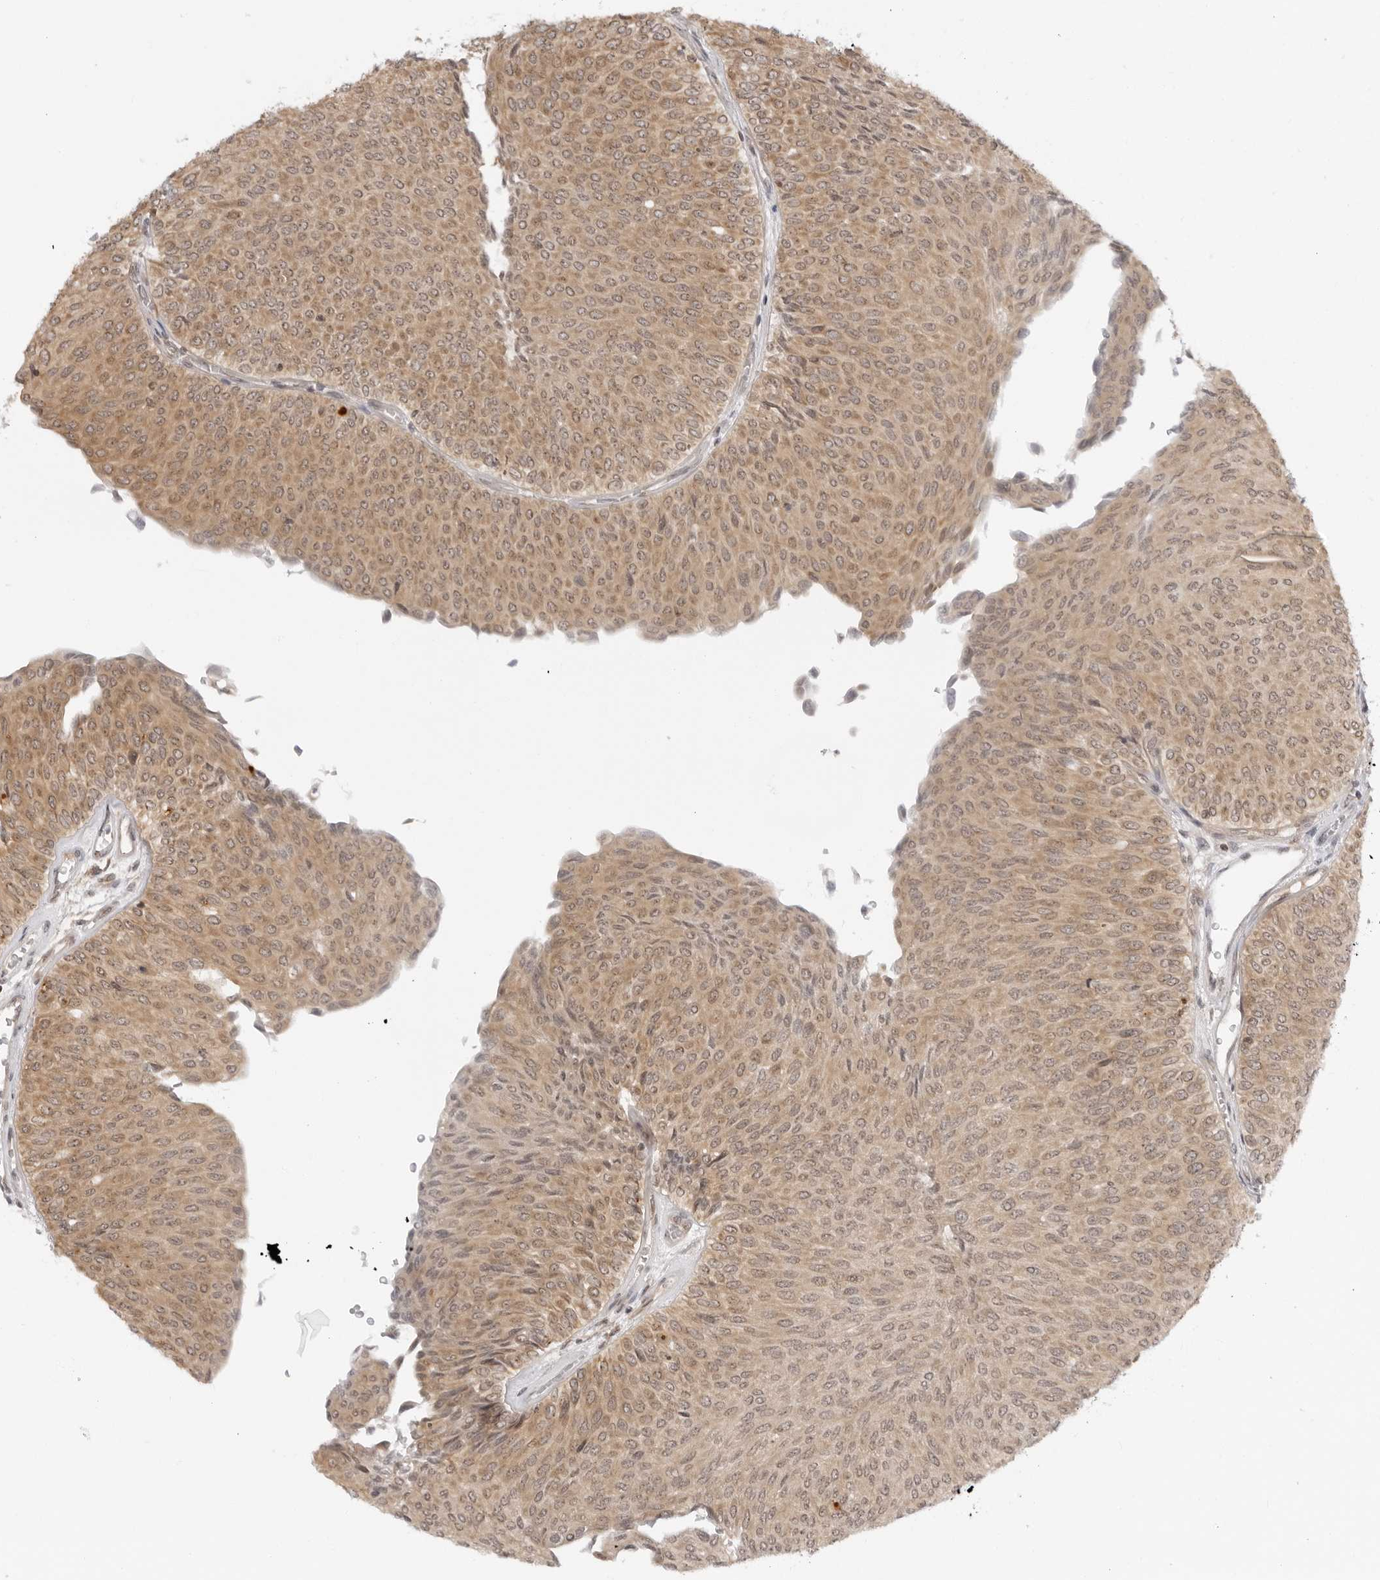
{"staining": {"intensity": "moderate", "quantity": ">75%", "location": "cytoplasmic/membranous"}, "tissue": "urothelial cancer", "cell_type": "Tumor cells", "image_type": "cancer", "snomed": [{"axis": "morphology", "description": "Urothelial carcinoma, Low grade"}, {"axis": "topography", "description": "Urinary bladder"}], "caption": "Tumor cells demonstrate moderate cytoplasmic/membranous positivity in about >75% of cells in low-grade urothelial carcinoma. (Brightfield microscopy of DAB IHC at high magnification).", "gene": "PRRC2C", "patient": {"sex": "male", "age": 78}}